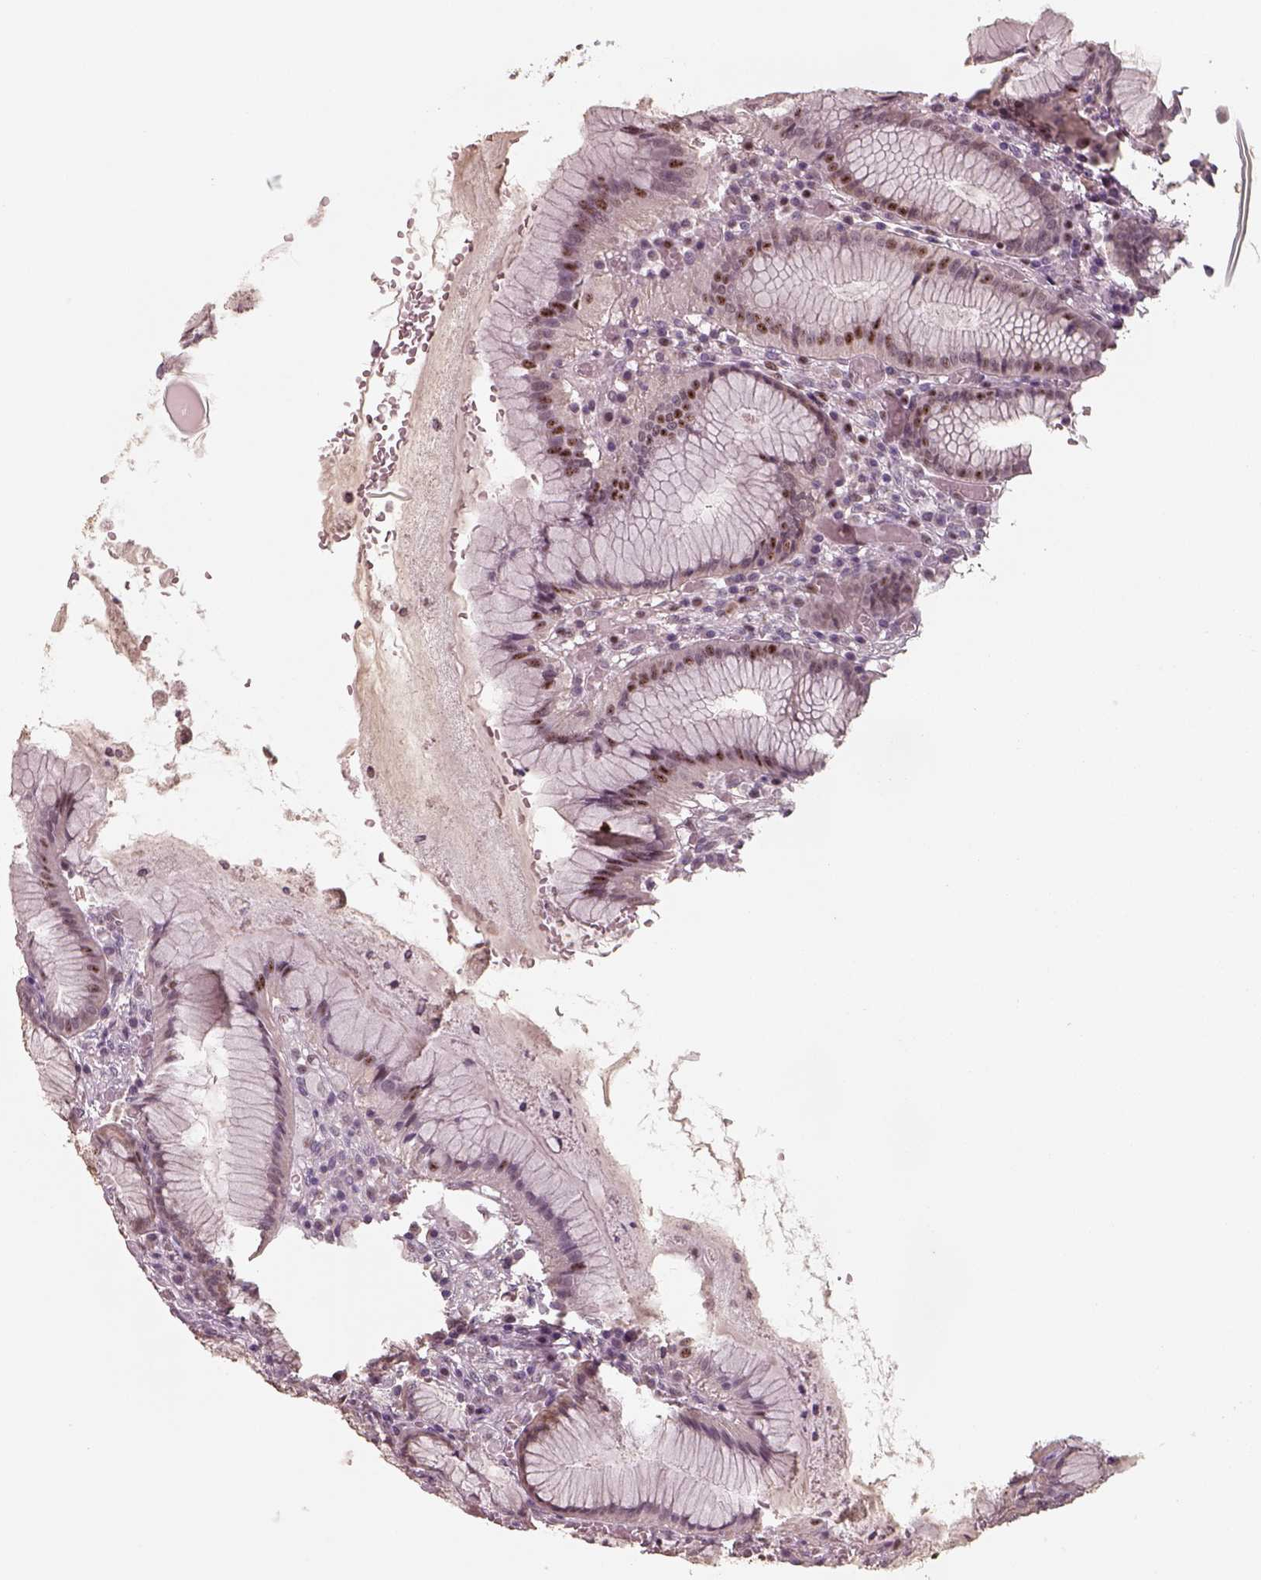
{"staining": {"intensity": "strong", "quantity": ">75%", "location": "nuclear"}, "tissue": "stomach", "cell_type": "Glandular cells", "image_type": "normal", "snomed": [{"axis": "morphology", "description": "Normal tissue, NOS"}, {"axis": "topography", "description": "Stomach"}], "caption": "About >75% of glandular cells in normal human stomach reveal strong nuclear protein staining as visualized by brown immunohistochemical staining.", "gene": "ATXN7L3", "patient": {"sex": "male", "age": 55}}